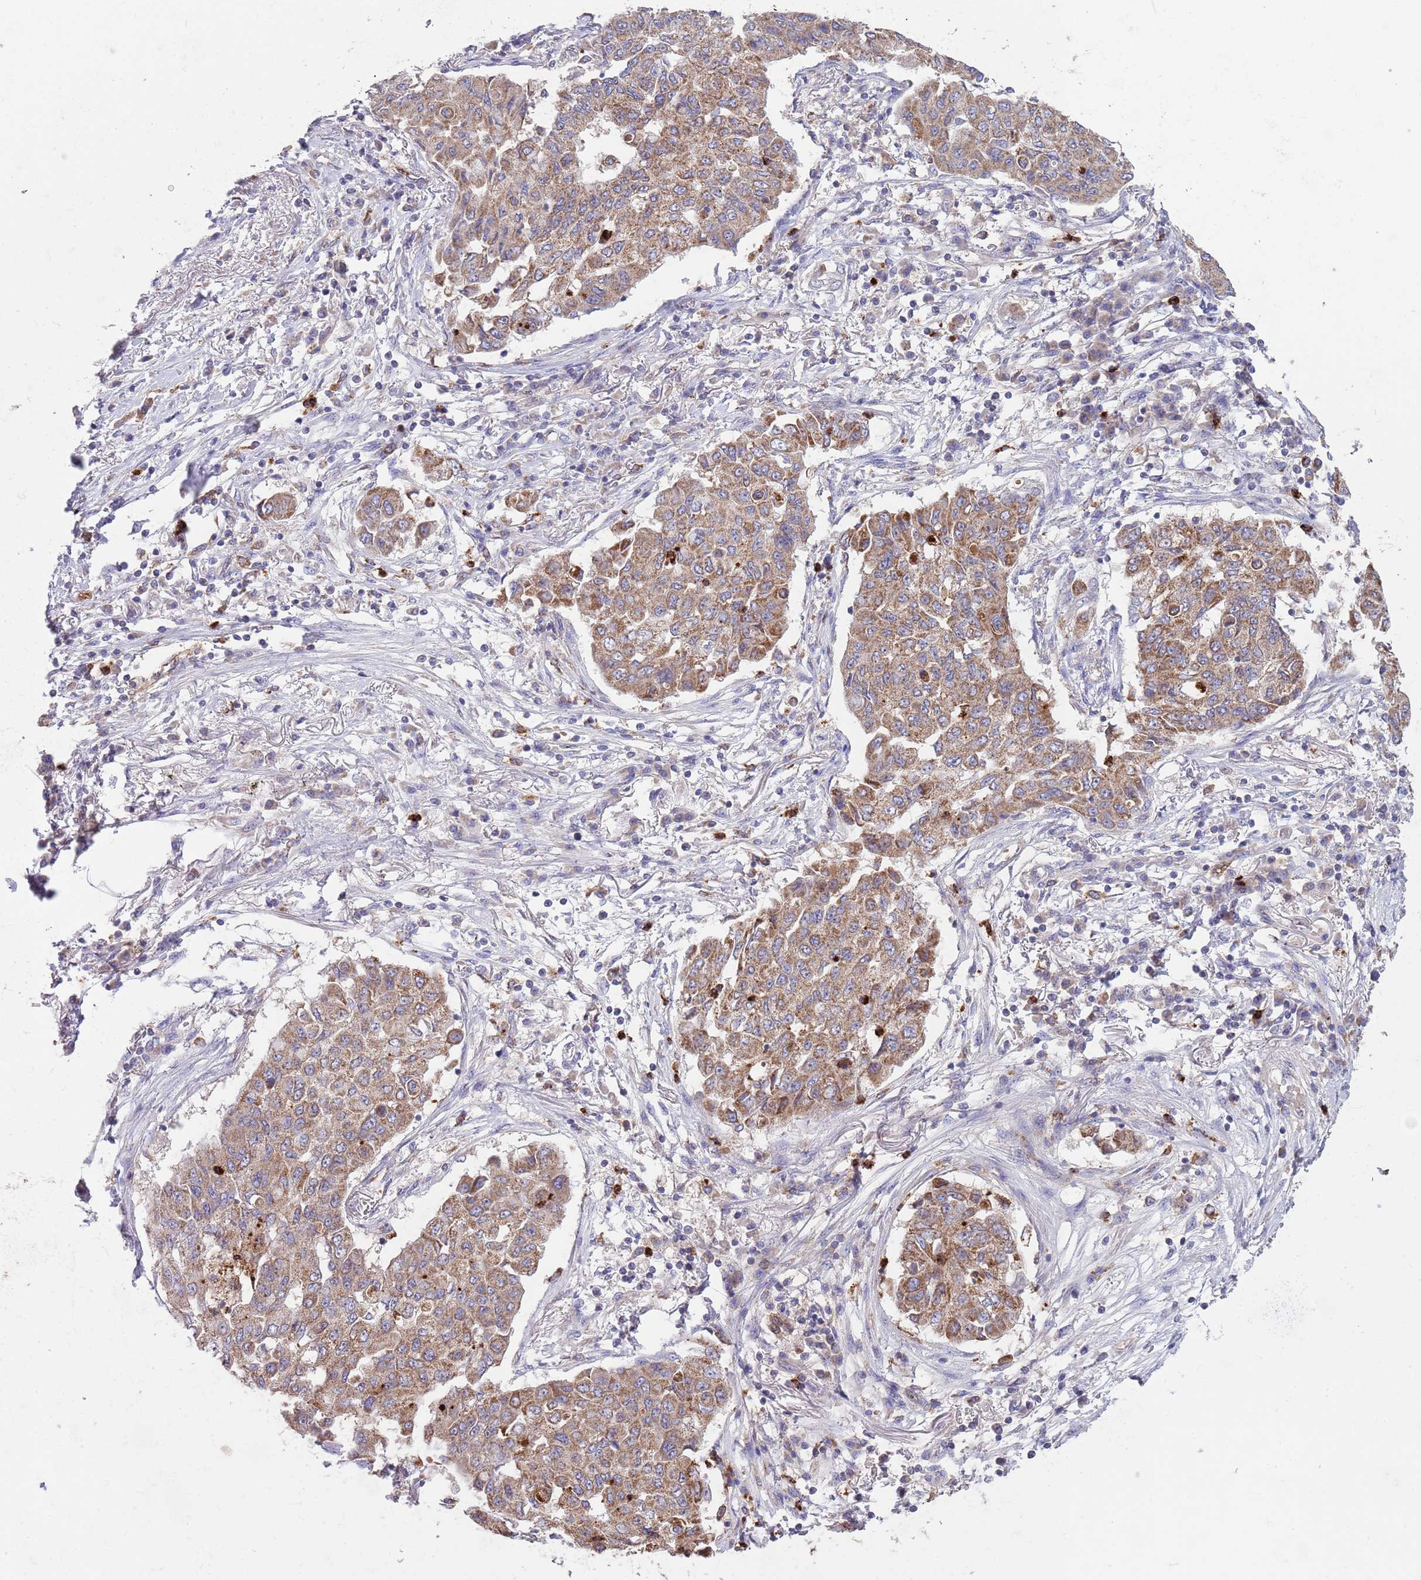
{"staining": {"intensity": "moderate", "quantity": ">75%", "location": "cytoplasmic/membranous"}, "tissue": "lung cancer", "cell_type": "Tumor cells", "image_type": "cancer", "snomed": [{"axis": "morphology", "description": "Squamous cell carcinoma, NOS"}, {"axis": "topography", "description": "Lung"}], "caption": "Protein positivity by immunohistochemistry (IHC) exhibits moderate cytoplasmic/membranous staining in about >75% of tumor cells in lung squamous cell carcinoma.", "gene": "DDT", "patient": {"sex": "male", "age": 74}}